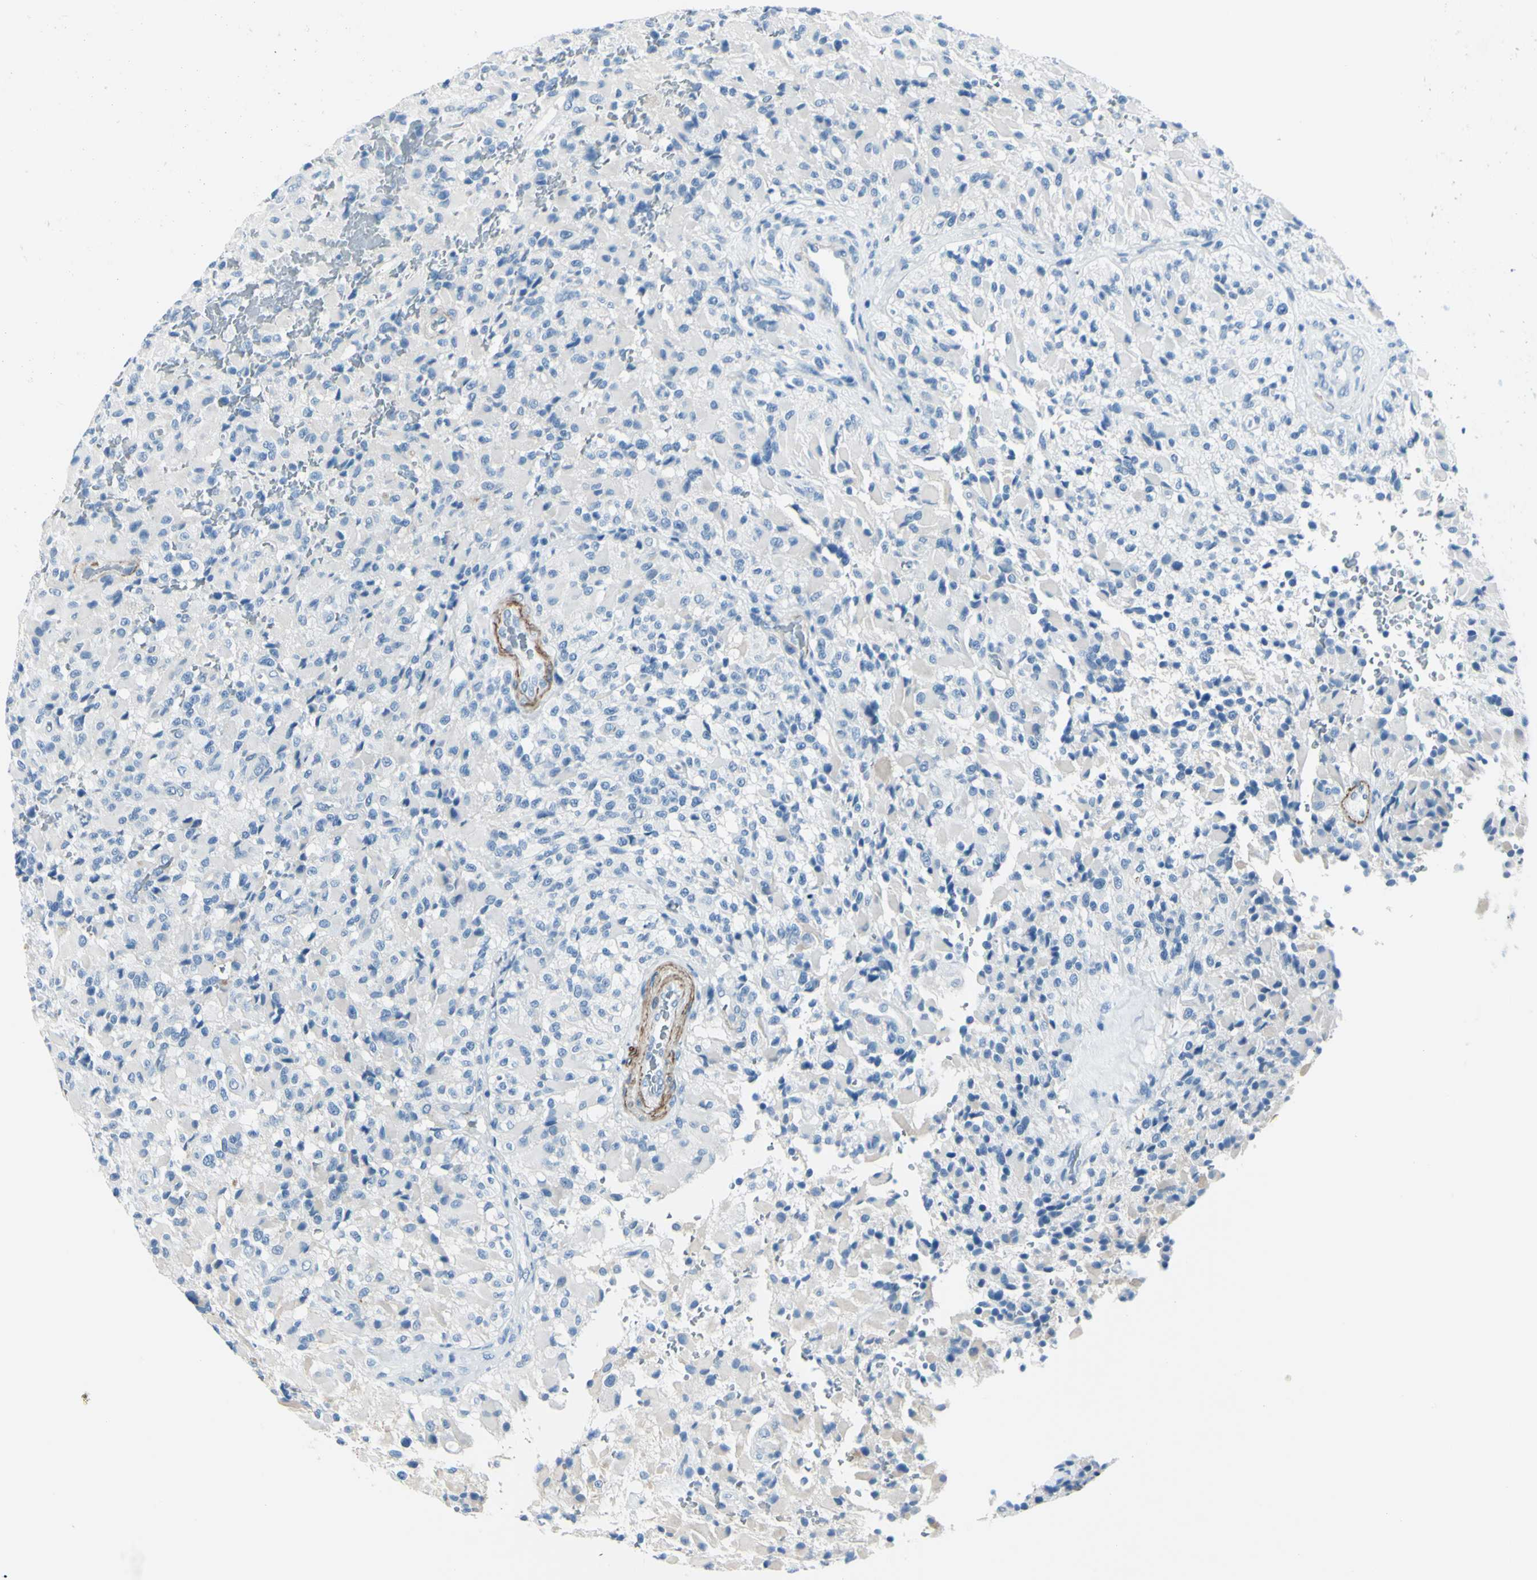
{"staining": {"intensity": "negative", "quantity": "none", "location": "none"}, "tissue": "glioma", "cell_type": "Tumor cells", "image_type": "cancer", "snomed": [{"axis": "morphology", "description": "Glioma, malignant, High grade"}, {"axis": "topography", "description": "Brain"}], "caption": "Glioma was stained to show a protein in brown. There is no significant staining in tumor cells. Nuclei are stained in blue.", "gene": "CDH15", "patient": {"sex": "male", "age": 71}}